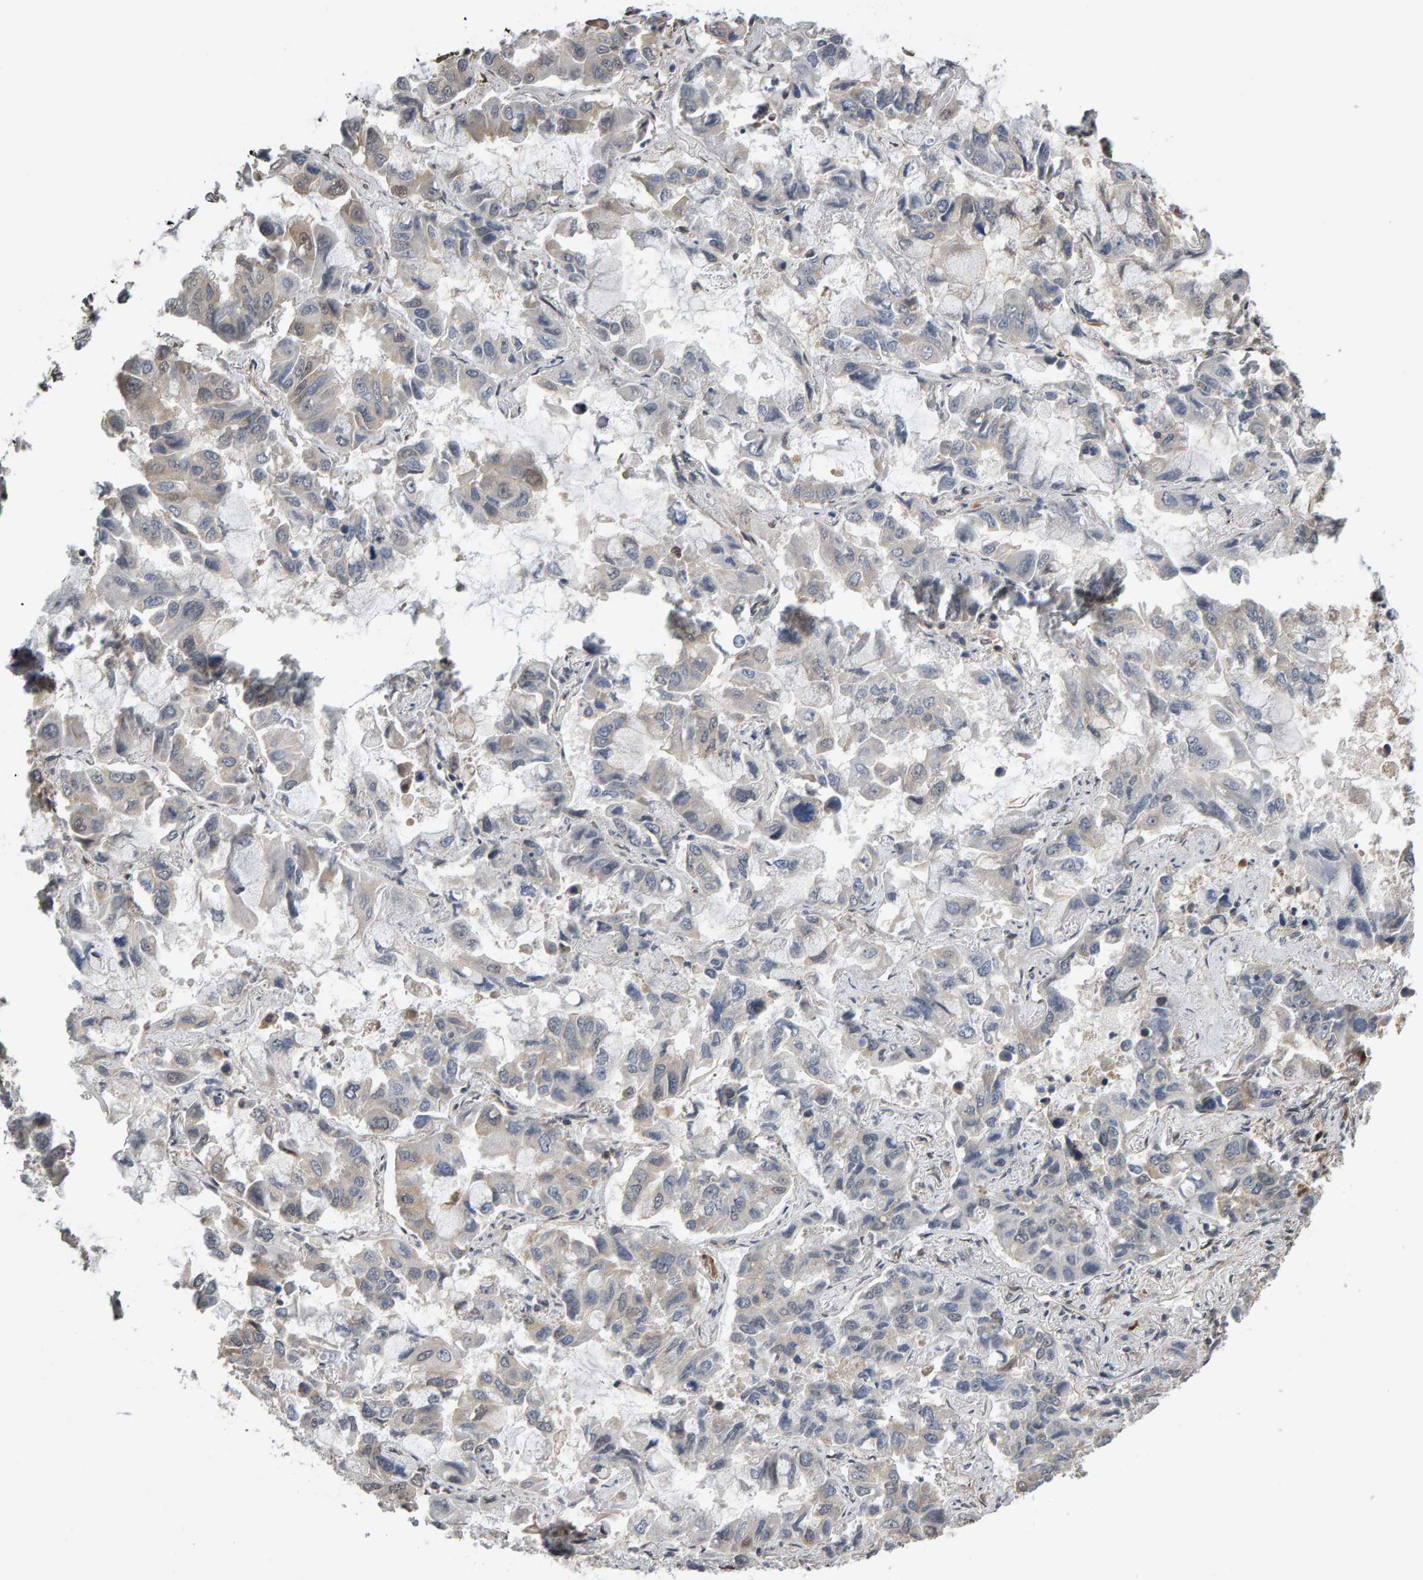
{"staining": {"intensity": "negative", "quantity": "none", "location": "none"}, "tissue": "lung cancer", "cell_type": "Tumor cells", "image_type": "cancer", "snomed": [{"axis": "morphology", "description": "Adenocarcinoma, NOS"}, {"axis": "topography", "description": "Lung"}], "caption": "The immunohistochemistry (IHC) image has no significant expression in tumor cells of lung cancer tissue. The staining was performed using DAB to visualize the protein expression in brown, while the nuclei were stained in blue with hematoxylin (Magnification: 20x).", "gene": "COASY", "patient": {"sex": "male", "age": 64}}